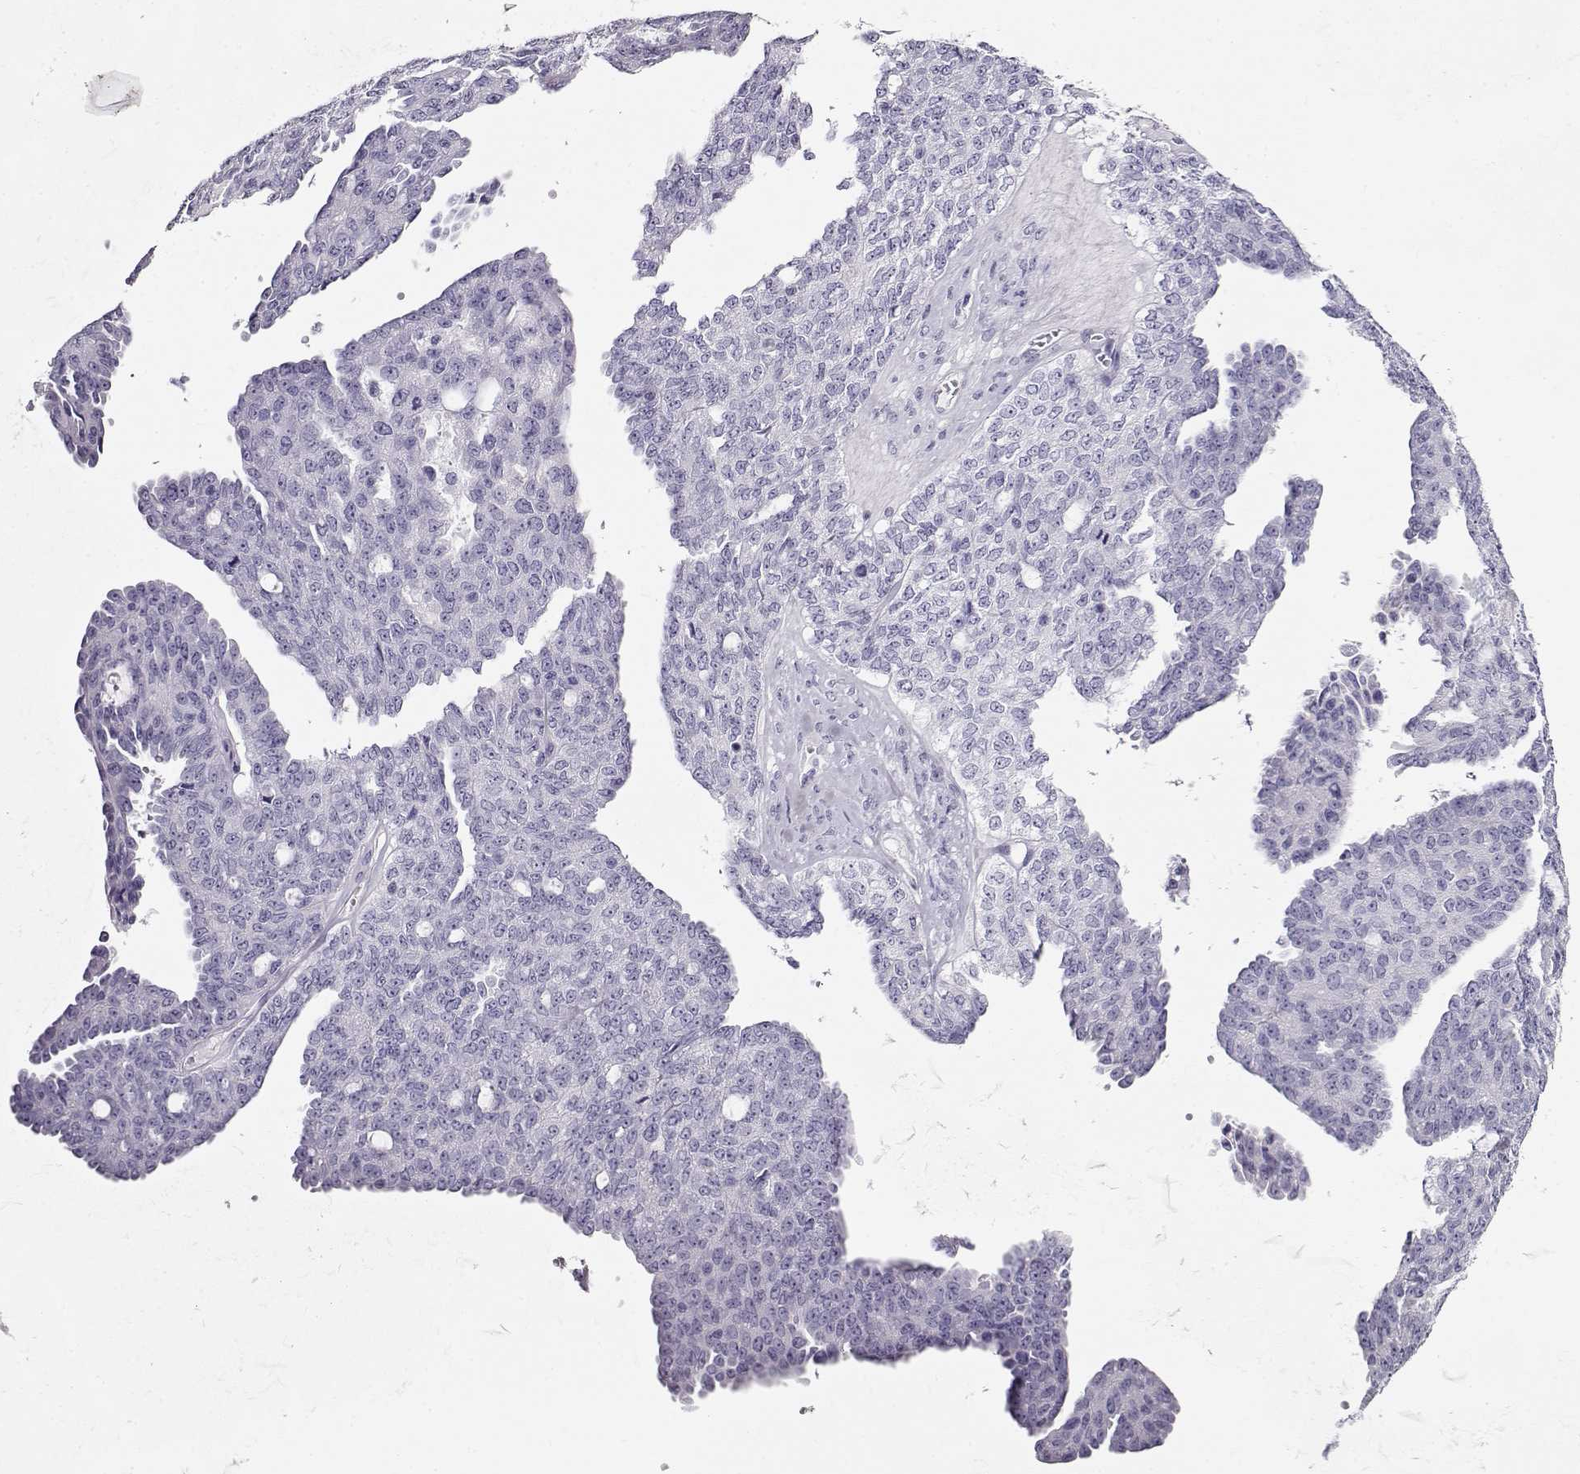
{"staining": {"intensity": "negative", "quantity": "none", "location": "none"}, "tissue": "ovarian cancer", "cell_type": "Tumor cells", "image_type": "cancer", "snomed": [{"axis": "morphology", "description": "Cystadenocarcinoma, serous, NOS"}, {"axis": "topography", "description": "Ovary"}], "caption": "Tumor cells are negative for protein expression in human ovarian cancer. (IHC, brightfield microscopy, high magnification).", "gene": "ACTN2", "patient": {"sex": "female", "age": 71}}